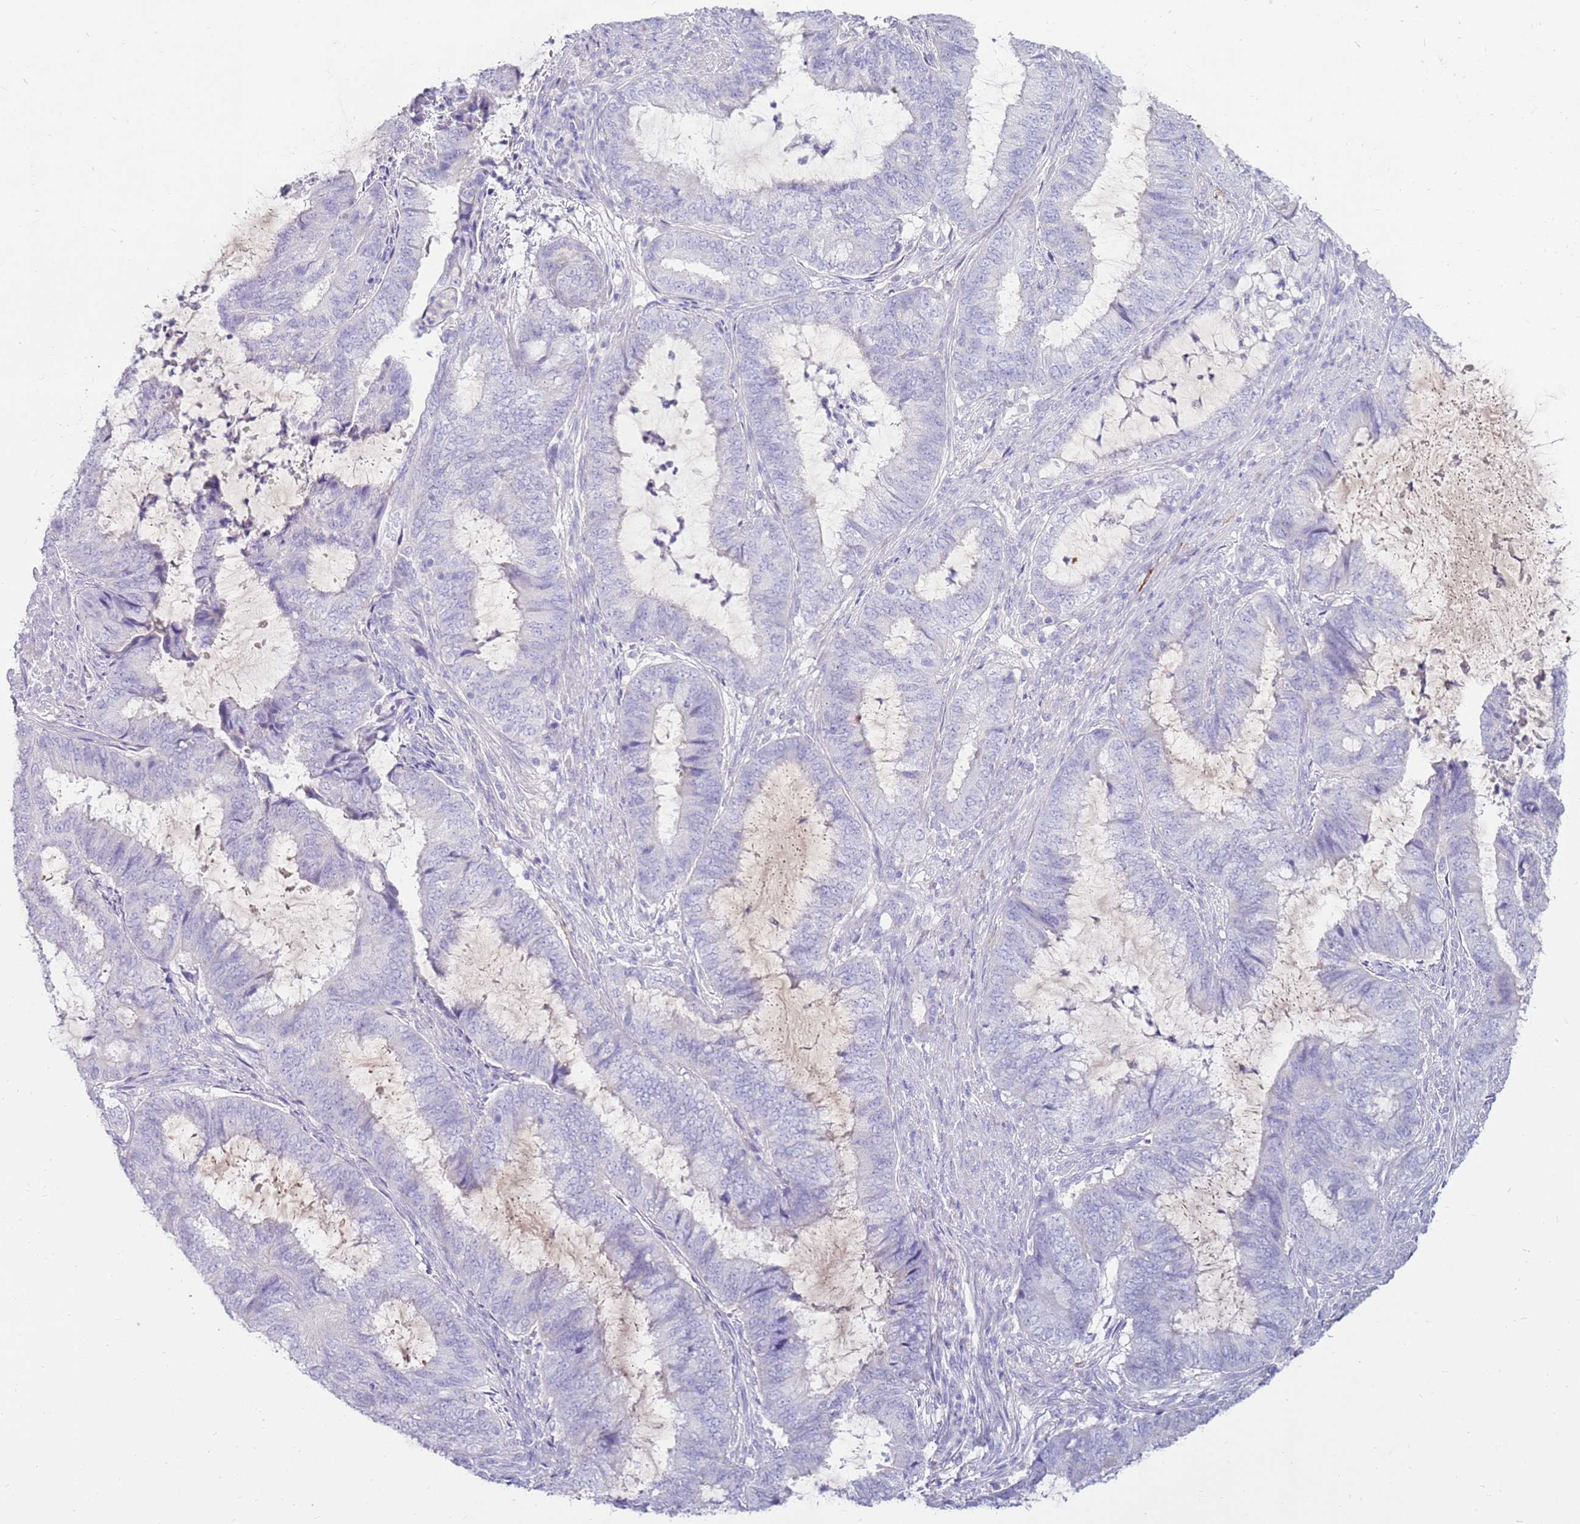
{"staining": {"intensity": "negative", "quantity": "none", "location": "none"}, "tissue": "endometrial cancer", "cell_type": "Tumor cells", "image_type": "cancer", "snomed": [{"axis": "morphology", "description": "Adenocarcinoma, NOS"}, {"axis": "topography", "description": "Endometrium"}], "caption": "Image shows no significant protein staining in tumor cells of endometrial cancer (adenocarcinoma). (Immunohistochemistry (ihc), brightfield microscopy, high magnification).", "gene": "EVPLL", "patient": {"sex": "female", "age": 51}}